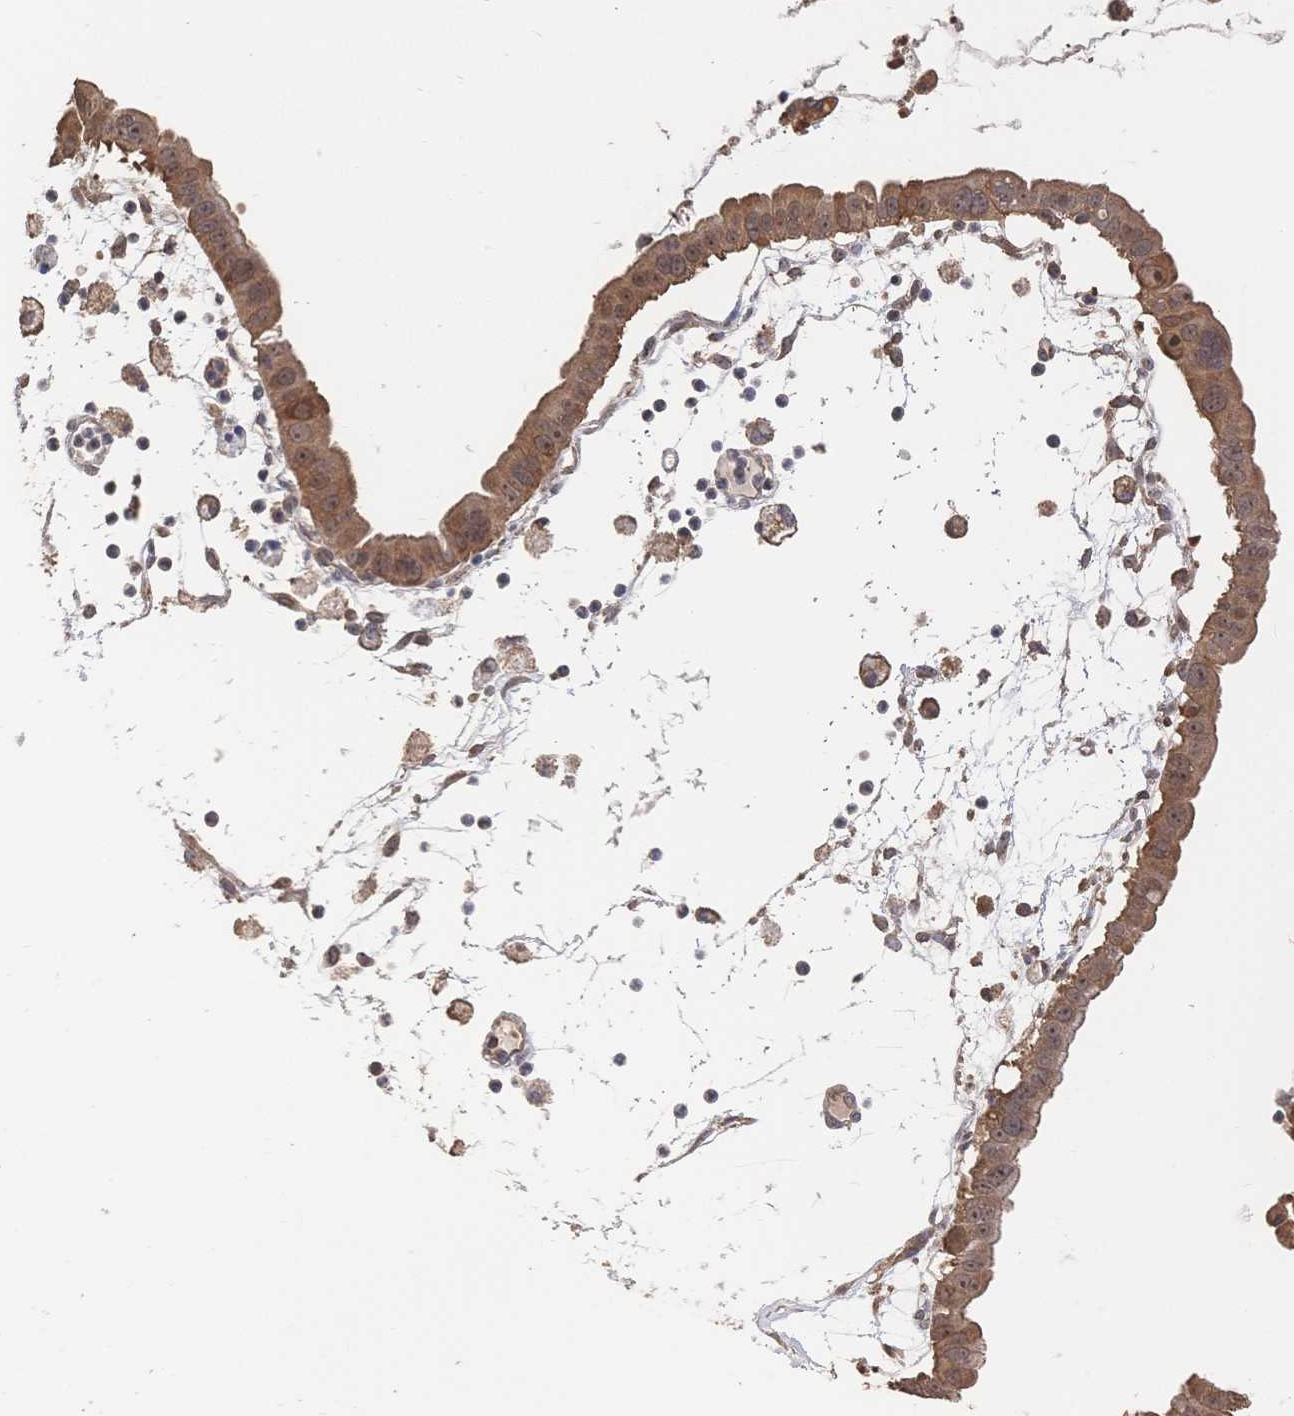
{"staining": {"intensity": "moderate", "quantity": ">75%", "location": "cytoplasmic/membranous,nuclear"}, "tissue": "ovarian cancer", "cell_type": "Tumor cells", "image_type": "cancer", "snomed": [{"axis": "morphology", "description": "Cystadenocarcinoma, mucinous, NOS"}, {"axis": "topography", "description": "Ovary"}], "caption": "Protein analysis of ovarian cancer tissue shows moderate cytoplasmic/membranous and nuclear staining in approximately >75% of tumor cells.", "gene": "DNAJA4", "patient": {"sex": "female", "age": 61}}